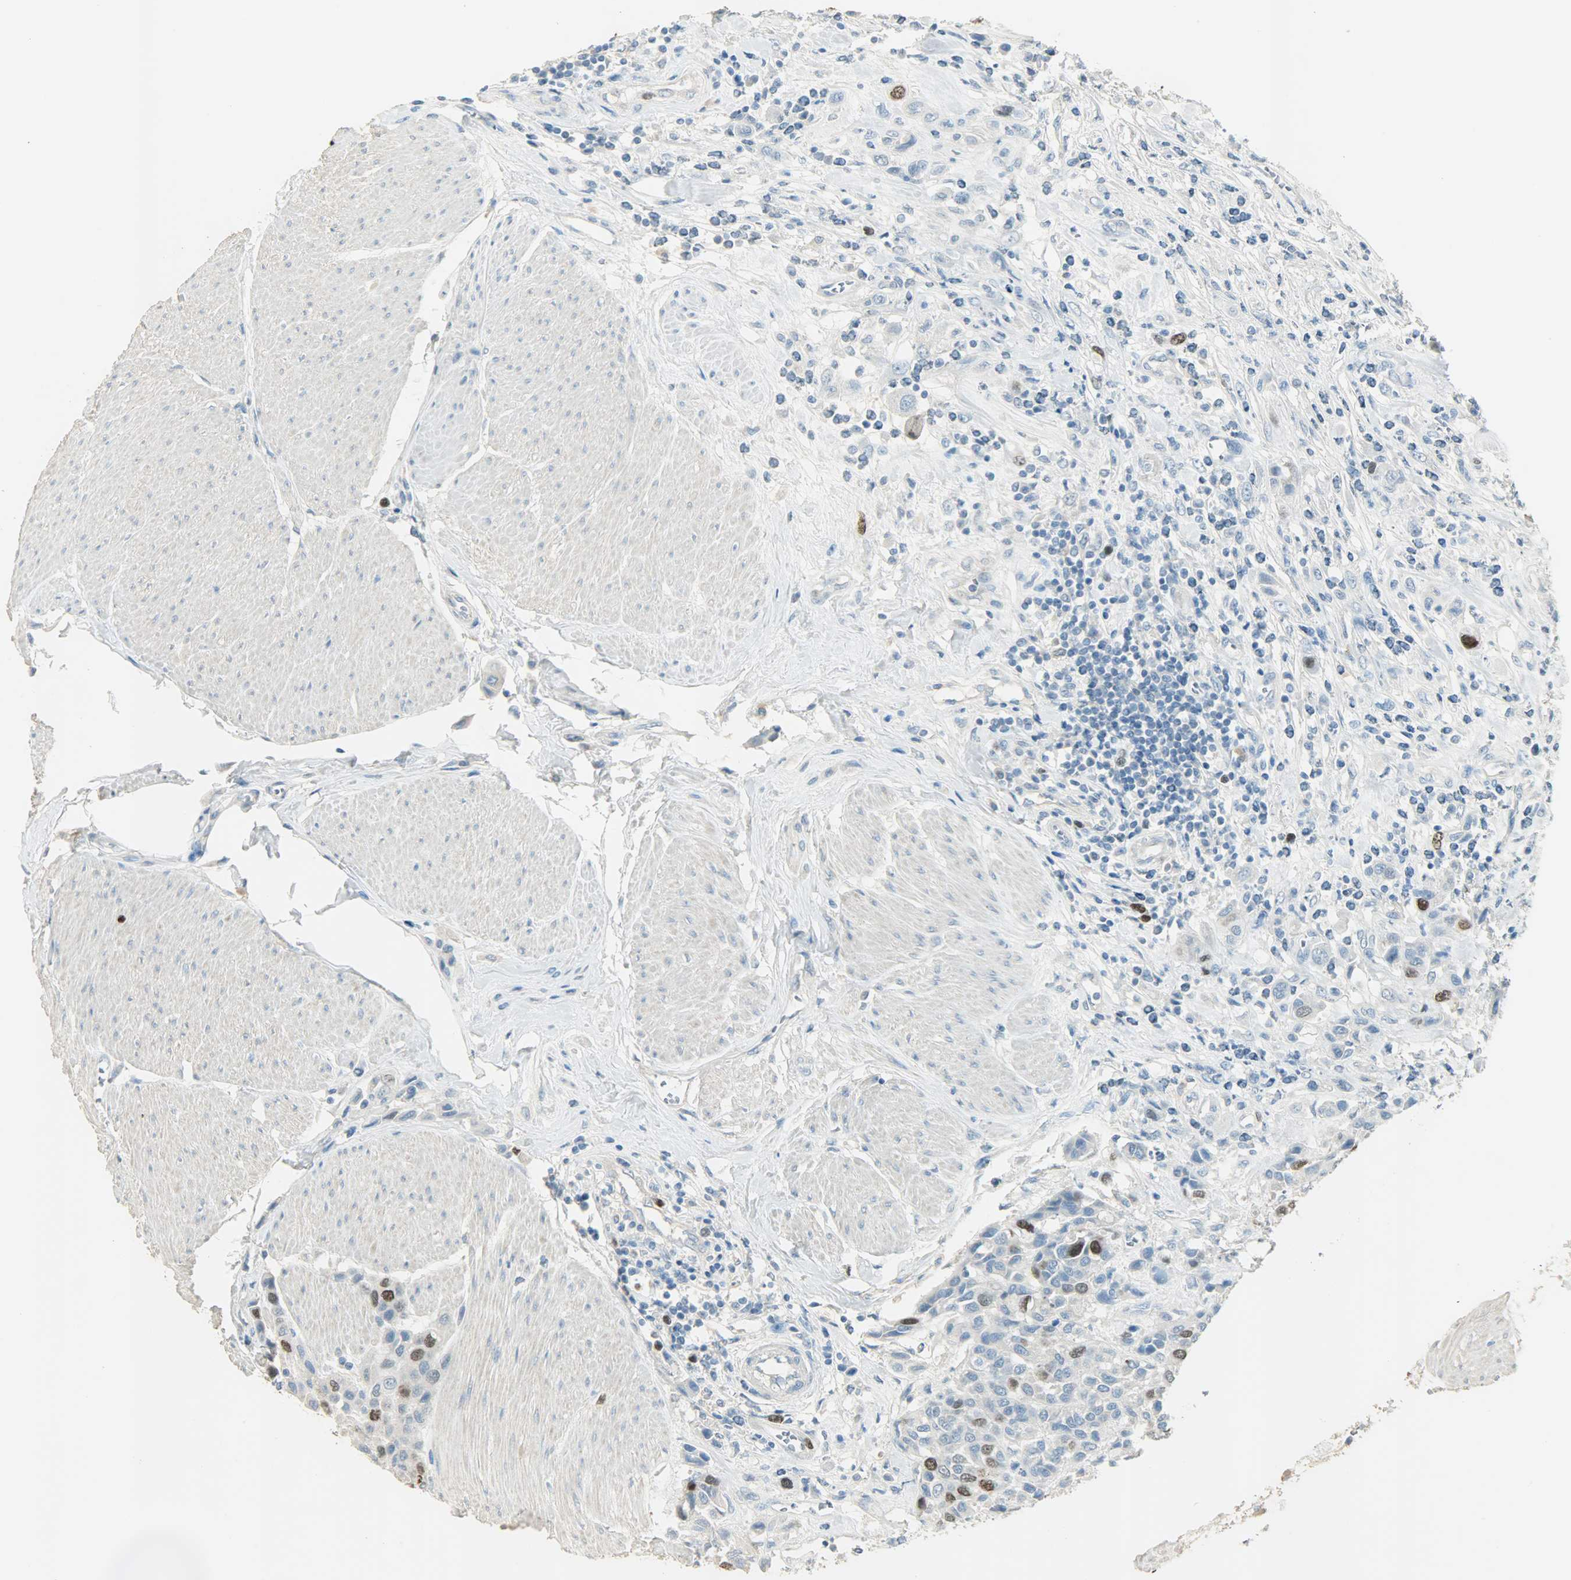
{"staining": {"intensity": "strong", "quantity": "<25%", "location": "nuclear"}, "tissue": "urothelial cancer", "cell_type": "Tumor cells", "image_type": "cancer", "snomed": [{"axis": "morphology", "description": "Urothelial carcinoma, High grade"}, {"axis": "topography", "description": "Urinary bladder"}], "caption": "The micrograph exhibits a brown stain indicating the presence of a protein in the nuclear of tumor cells in urothelial carcinoma (high-grade).", "gene": "TPX2", "patient": {"sex": "male", "age": 50}}